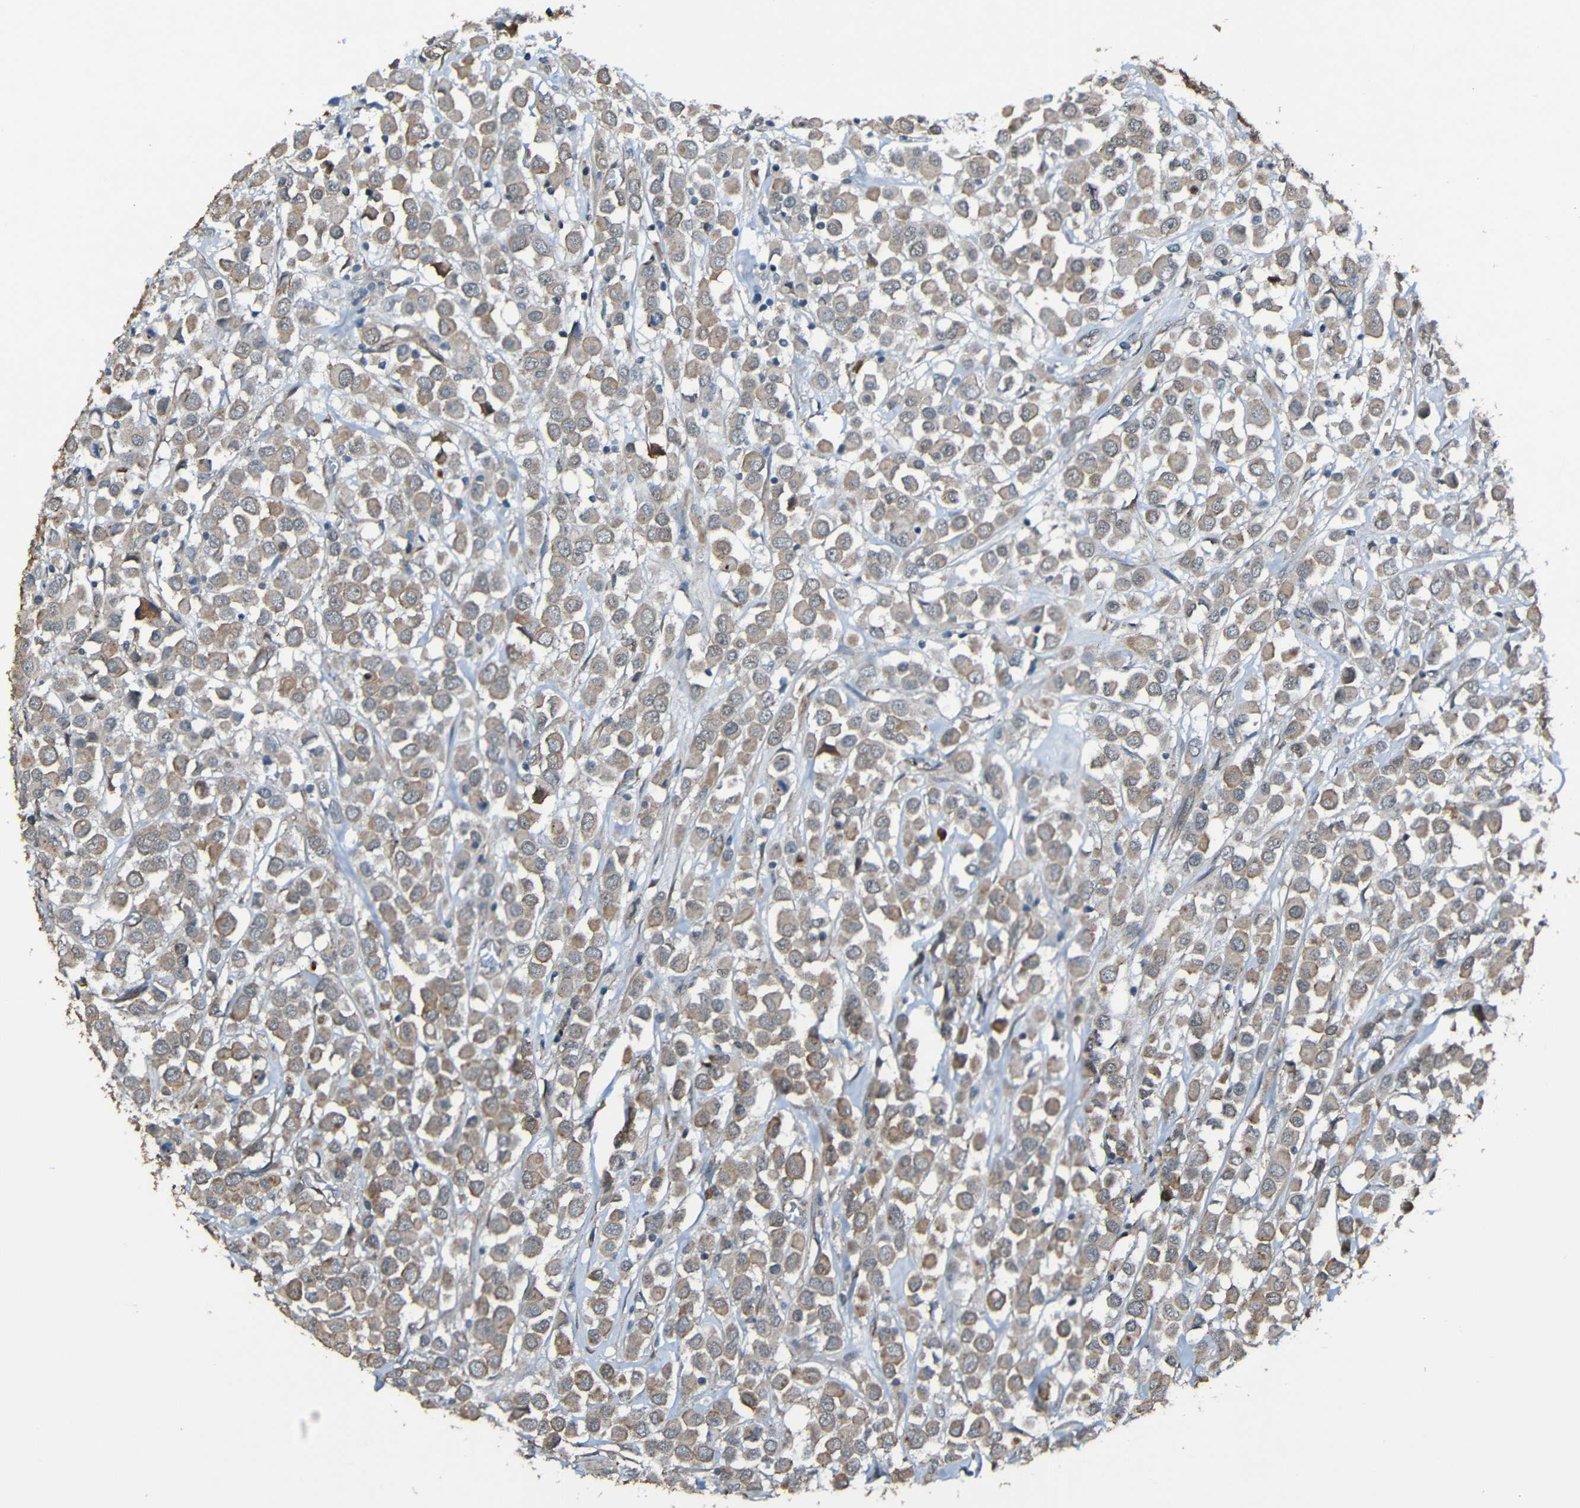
{"staining": {"intensity": "weak", "quantity": ">75%", "location": "cytoplasmic/membranous"}, "tissue": "breast cancer", "cell_type": "Tumor cells", "image_type": "cancer", "snomed": [{"axis": "morphology", "description": "Duct carcinoma"}, {"axis": "topography", "description": "Breast"}], "caption": "Protein staining demonstrates weak cytoplasmic/membranous expression in approximately >75% of tumor cells in breast cancer (invasive ductal carcinoma).", "gene": "LGR5", "patient": {"sex": "female", "age": 61}}